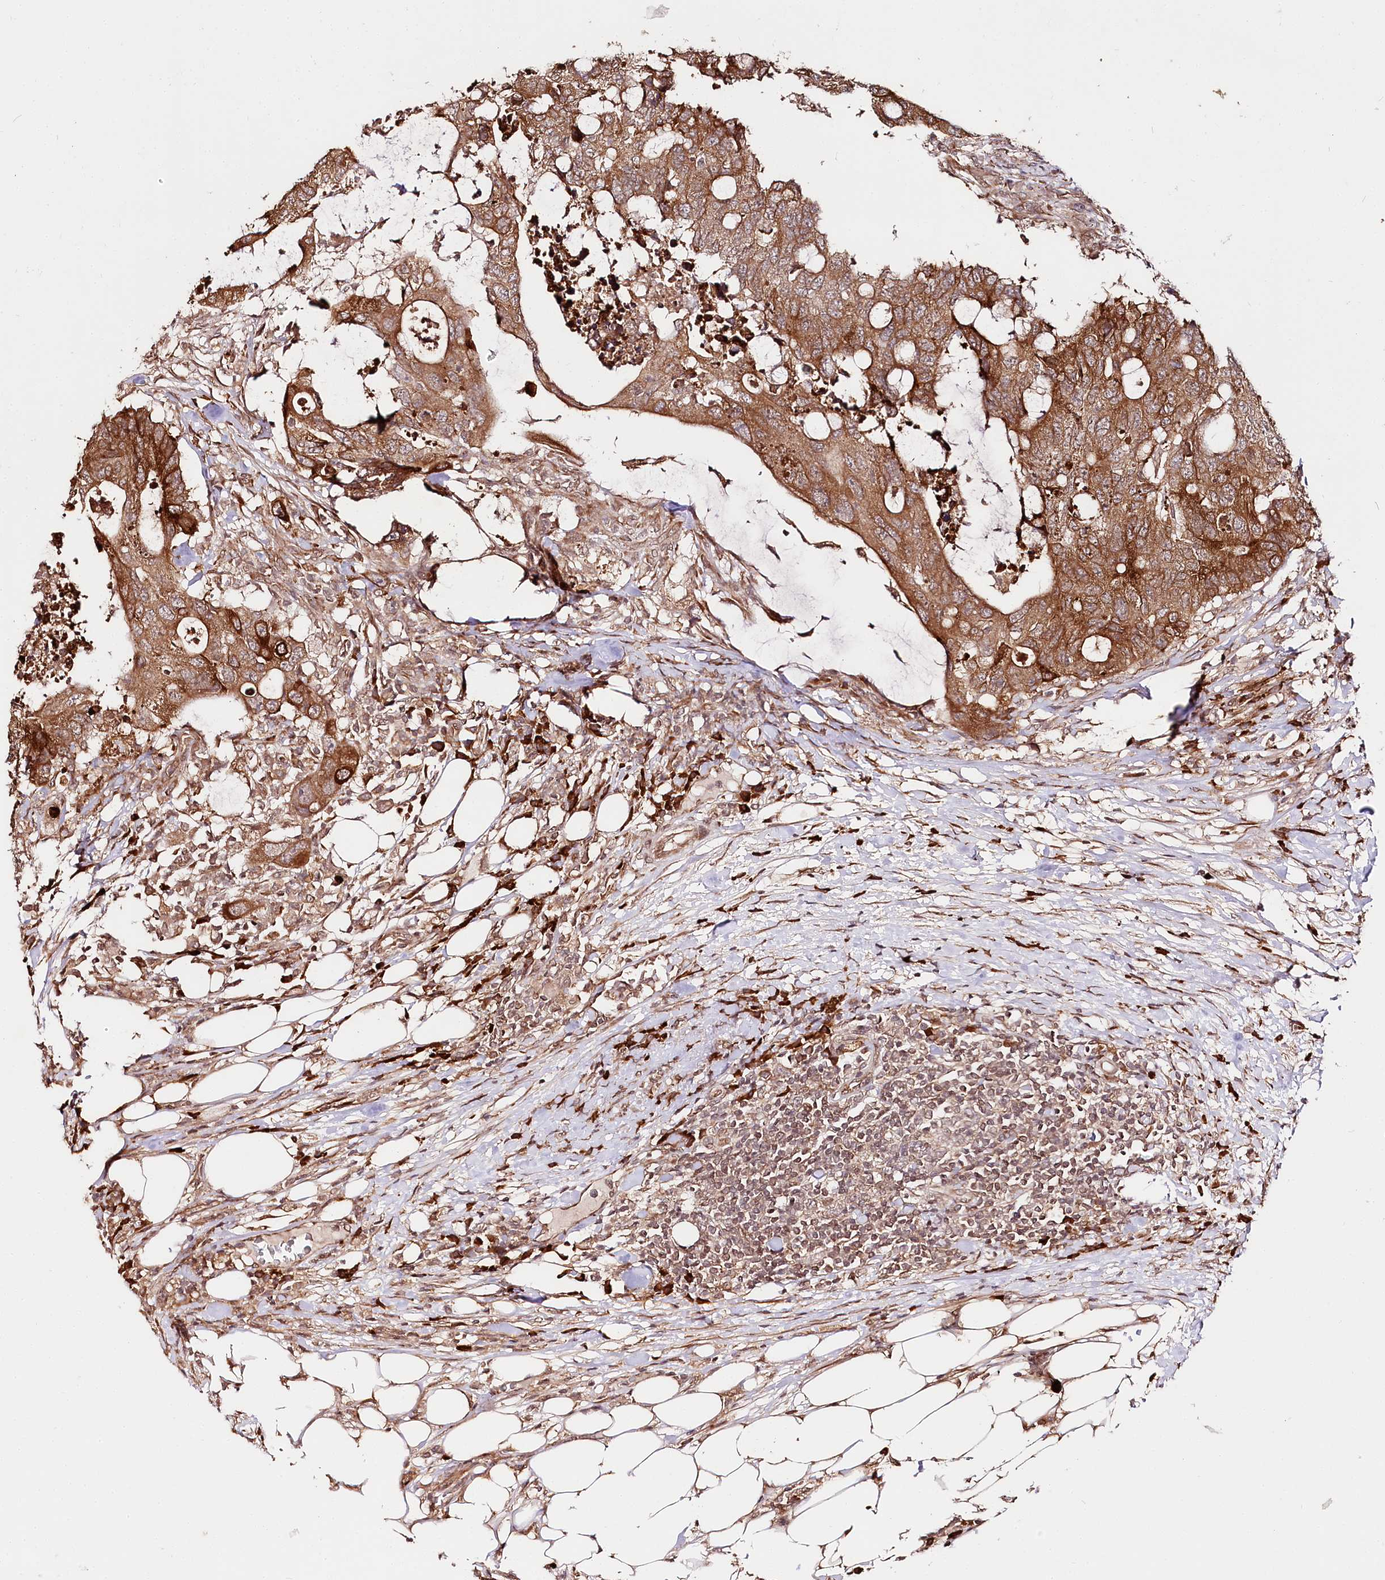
{"staining": {"intensity": "strong", "quantity": ">75%", "location": "cytoplasmic/membranous"}, "tissue": "colorectal cancer", "cell_type": "Tumor cells", "image_type": "cancer", "snomed": [{"axis": "morphology", "description": "Adenocarcinoma, NOS"}, {"axis": "topography", "description": "Colon"}], "caption": "Immunohistochemical staining of human colorectal adenocarcinoma shows high levels of strong cytoplasmic/membranous protein positivity in approximately >75% of tumor cells.", "gene": "ENSG00000144785", "patient": {"sex": "male", "age": 71}}